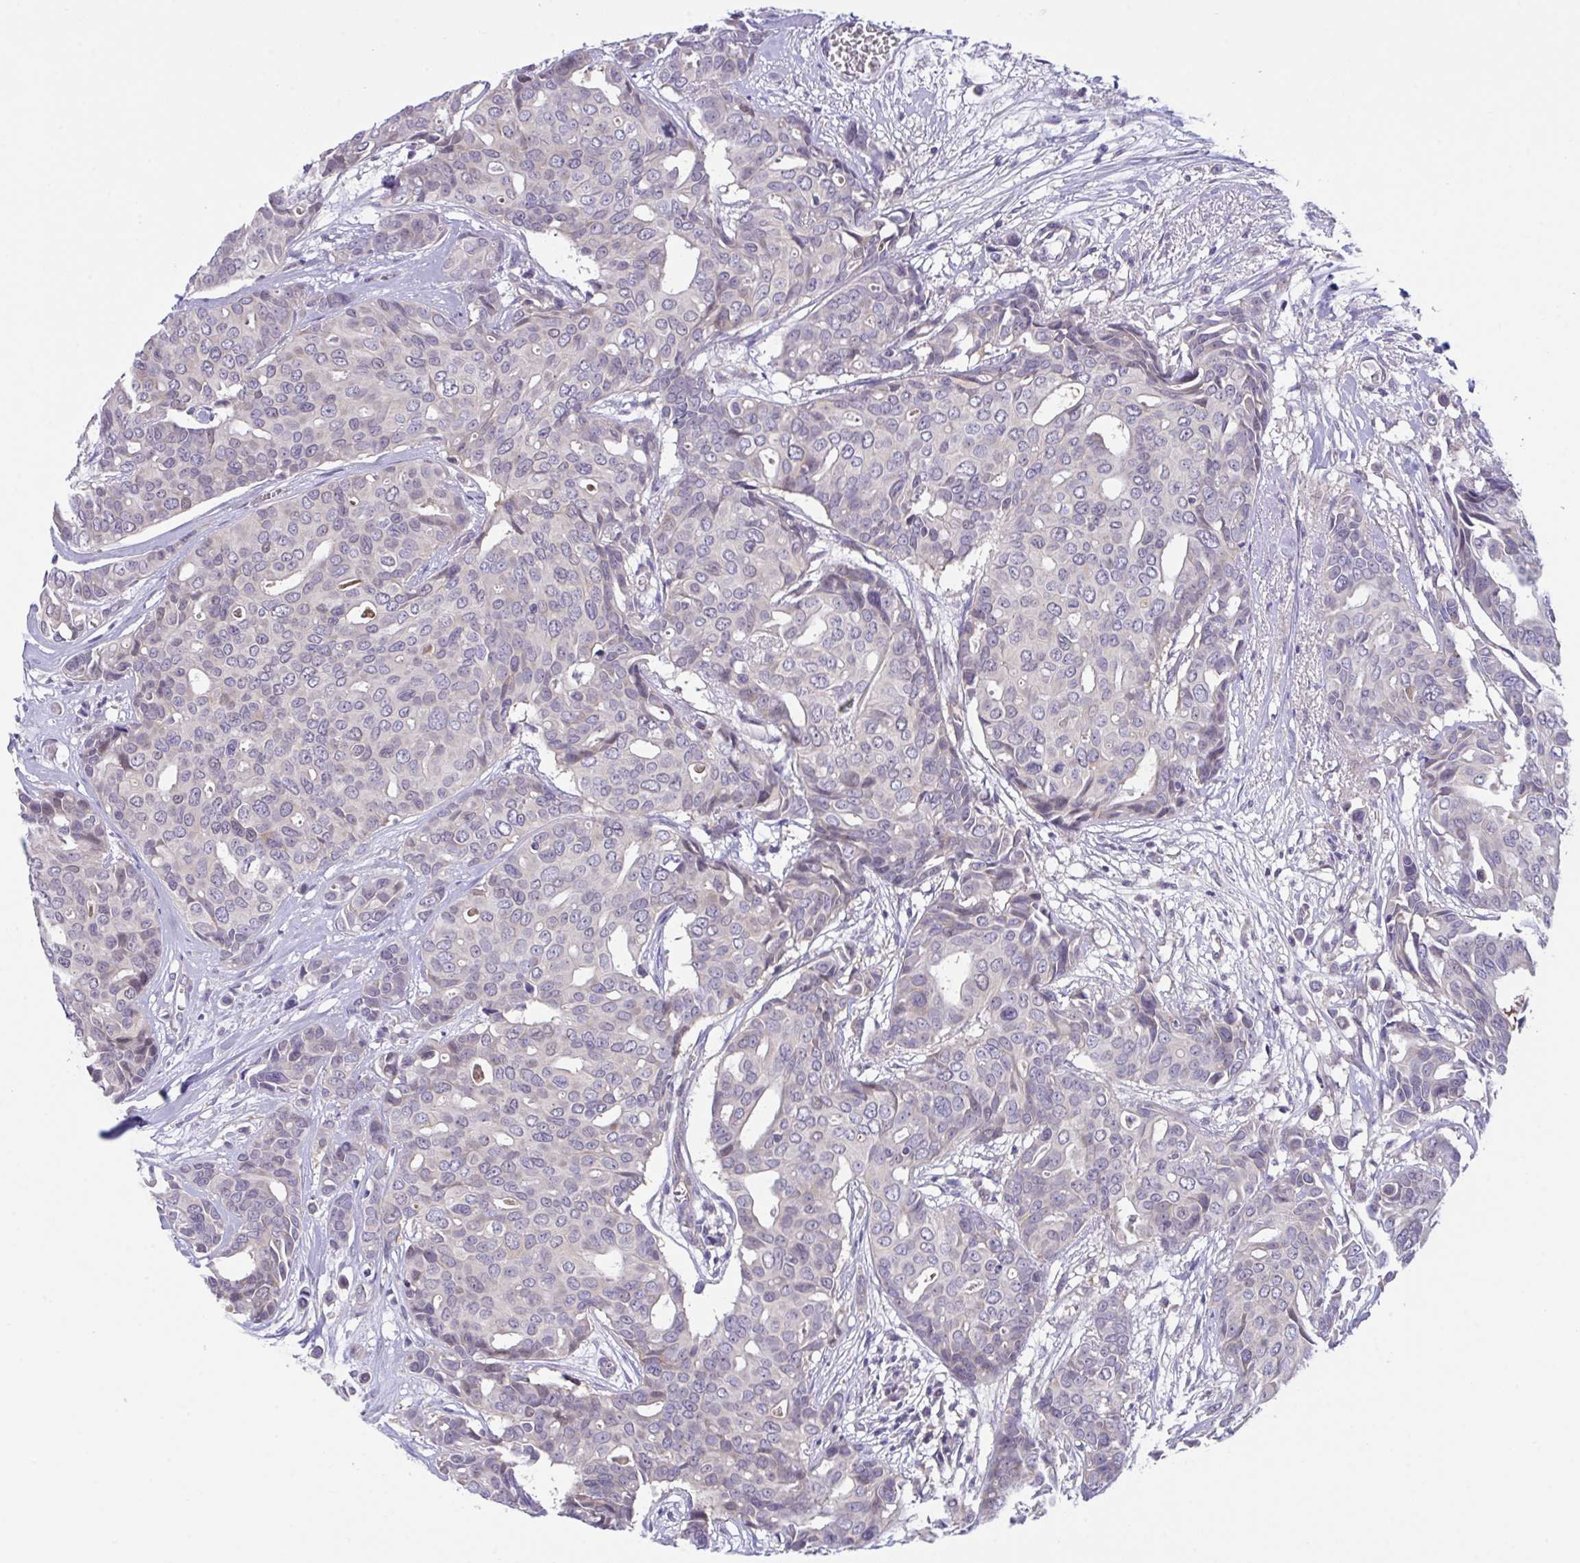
{"staining": {"intensity": "negative", "quantity": "none", "location": "none"}, "tissue": "breast cancer", "cell_type": "Tumor cells", "image_type": "cancer", "snomed": [{"axis": "morphology", "description": "Duct carcinoma"}, {"axis": "topography", "description": "Breast"}], "caption": "The photomicrograph displays no staining of tumor cells in infiltrating ductal carcinoma (breast). (Stains: DAB (3,3'-diaminobenzidine) IHC with hematoxylin counter stain, Microscopy: brightfield microscopy at high magnification).", "gene": "RHOXF1", "patient": {"sex": "female", "age": 54}}